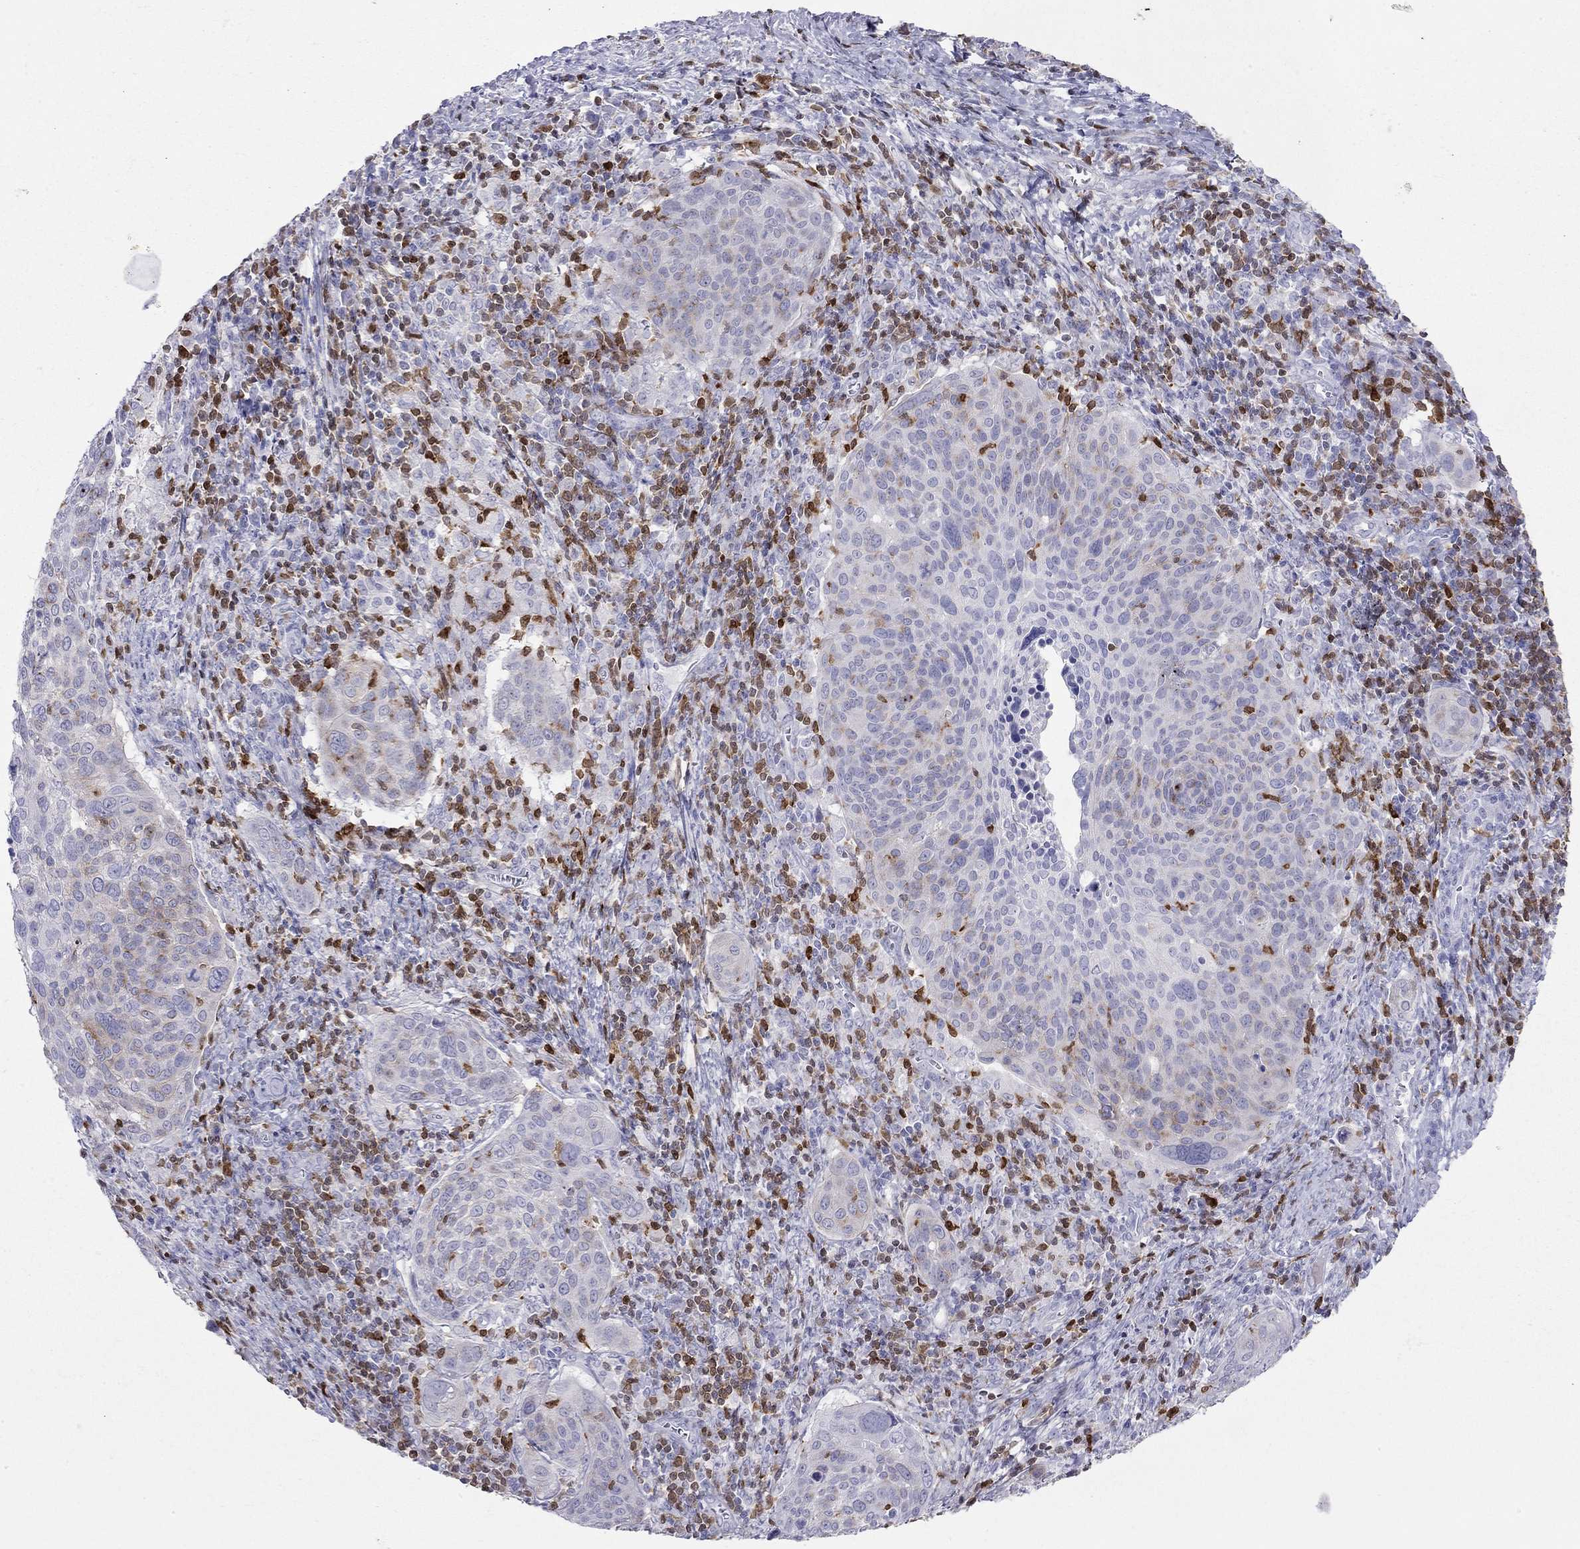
{"staining": {"intensity": "negative", "quantity": "none", "location": "none"}, "tissue": "cervical cancer", "cell_type": "Tumor cells", "image_type": "cancer", "snomed": [{"axis": "morphology", "description": "Squamous cell carcinoma, NOS"}, {"axis": "topography", "description": "Cervix"}], "caption": "DAB (3,3'-diaminobenzidine) immunohistochemical staining of human squamous cell carcinoma (cervical) demonstrates no significant positivity in tumor cells.", "gene": "SH2D2A", "patient": {"sex": "female", "age": 39}}